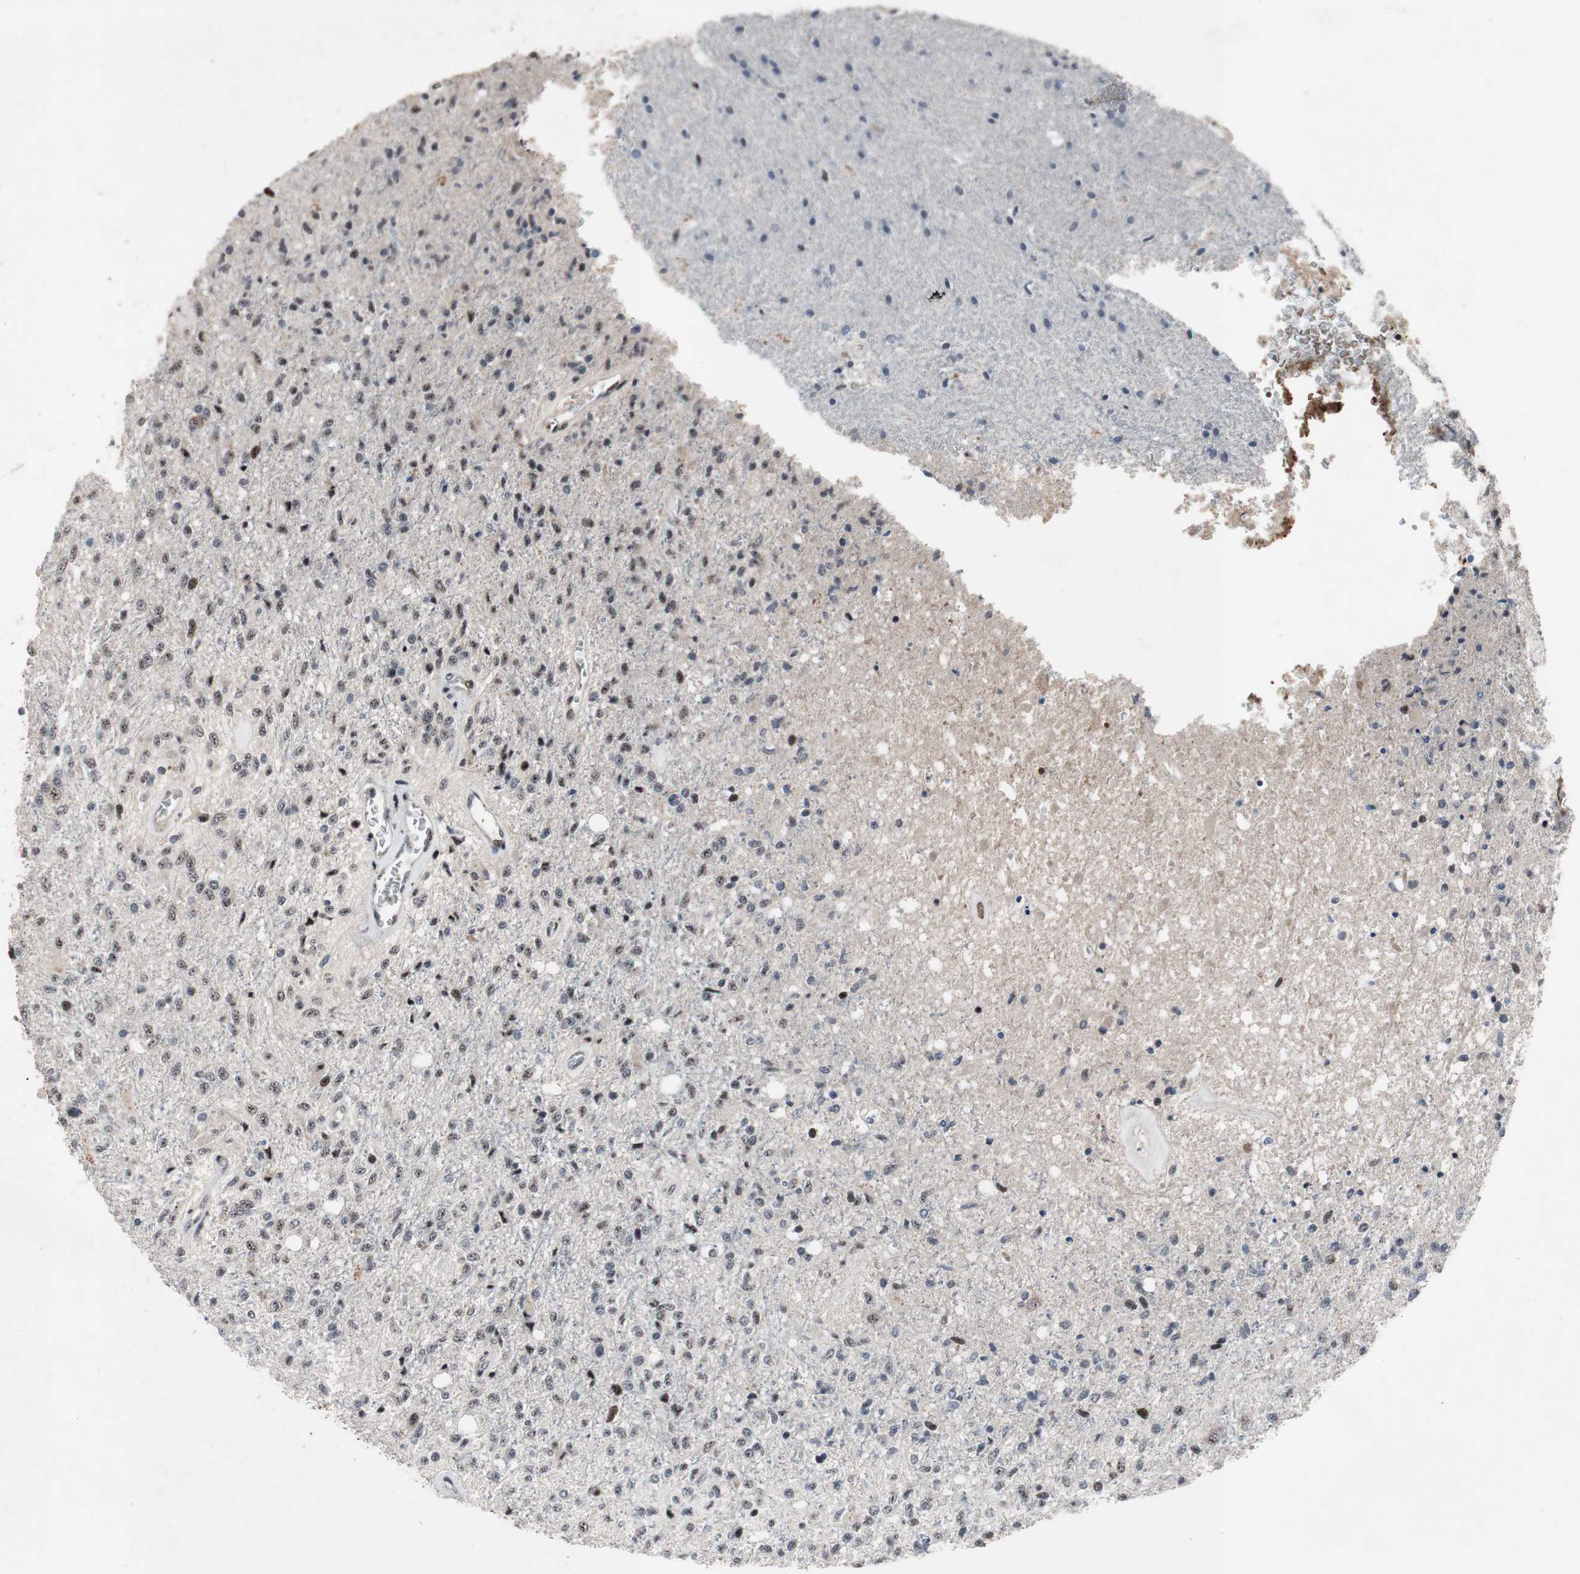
{"staining": {"intensity": "weak", "quantity": "<25%", "location": "nuclear"}, "tissue": "glioma", "cell_type": "Tumor cells", "image_type": "cancer", "snomed": [{"axis": "morphology", "description": "Normal tissue, NOS"}, {"axis": "morphology", "description": "Glioma, malignant, High grade"}, {"axis": "topography", "description": "Cerebral cortex"}], "caption": "Human high-grade glioma (malignant) stained for a protein using immunohistochemistry exhibits no staining in tumor cells.", "gene": "SOX7", "patient": {"sex": "male", "age": 77}}